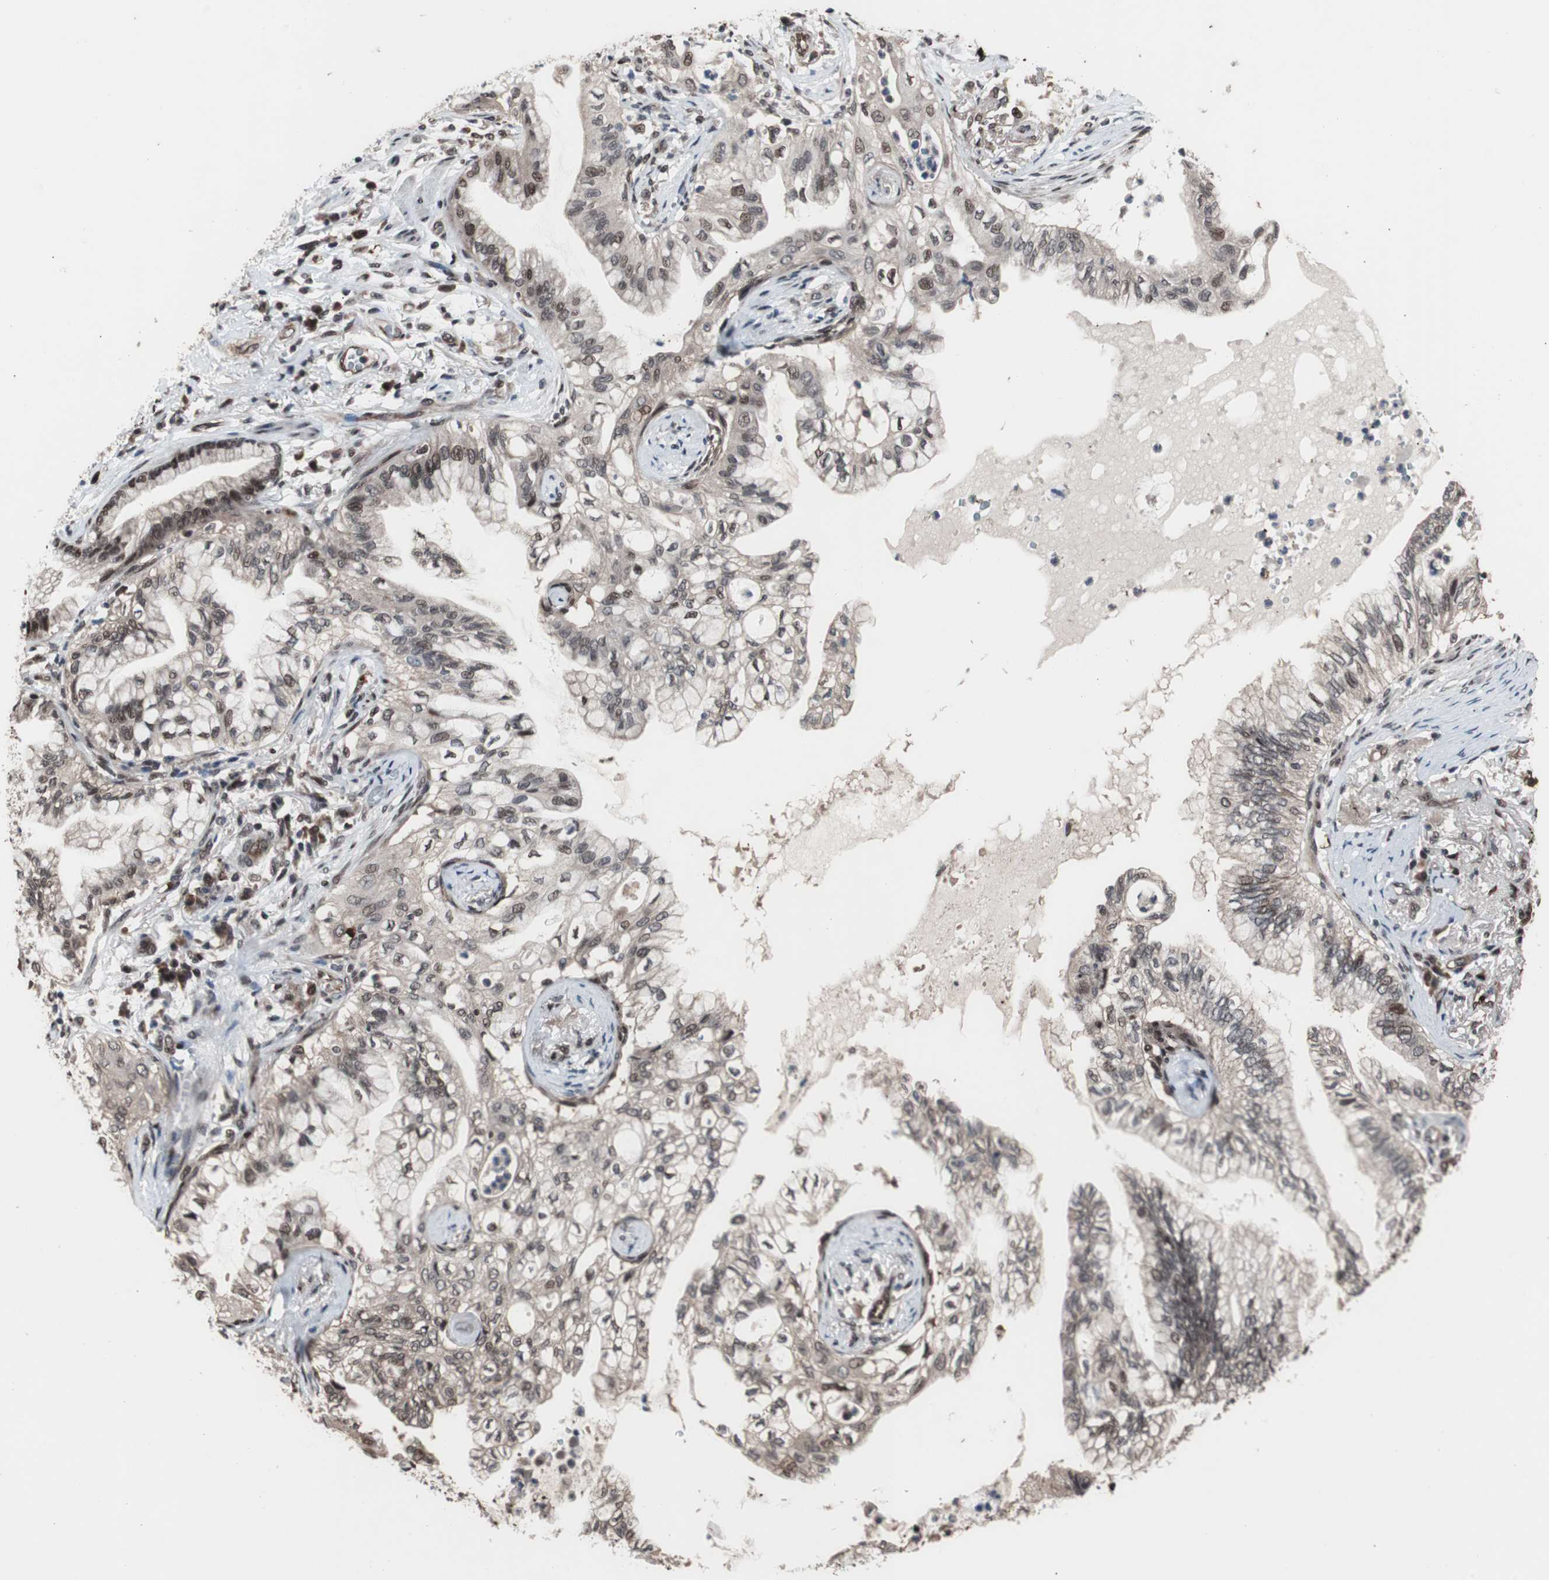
{"staining": {"intensity": "moderate", "quantity": "25%-75%", "location": "nuclear"}, "tissue": "lung cancer", "cell_type": "Tumor cells", "image_type": "cancer", "snomed": [{"axis": "morphology", "description": "Adenocarcinoma, NOS"}, {"axis": "topography", "description": "Lung"}], "caption": "Immunohistochemistry photomicrograph of lung adenocarcinoma stained for a protein (brown), which demonstrates medium levels of moderate nuclear expression in about 25%-75% of tumor cells.", "gene": "POGZ", "patient": {"sex": "female", "age": 70}}